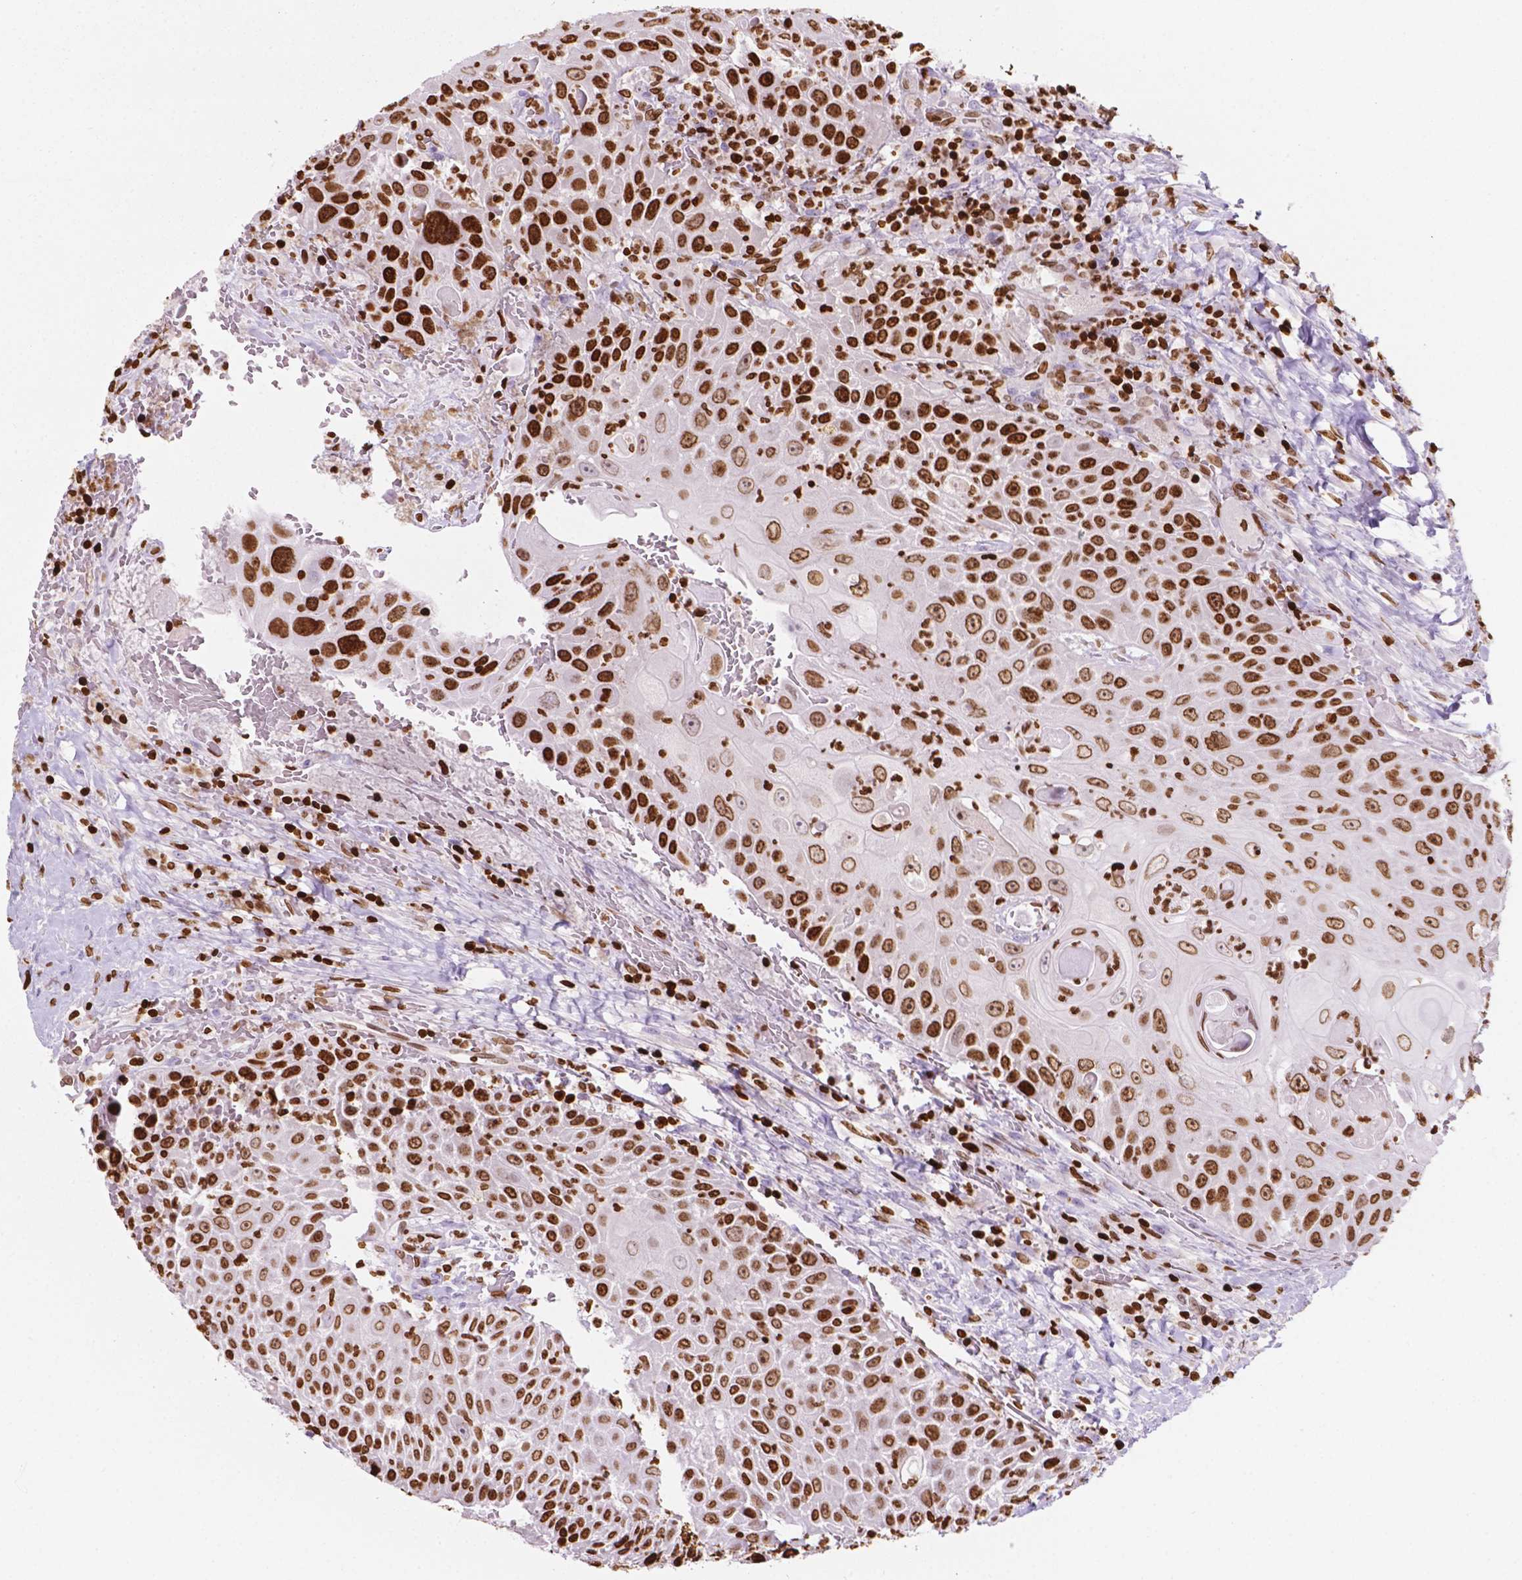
{"staining": {"intensity": "strong", "quantity": ">75%", "location": "nuclear"}, "tissue": "head and neck cancer", "cell_type": "Tumor cells", "image_type": "cancer", "snomed": [{"axis": "morphology", "description": "Squamous cell carcinoma, NOS"}, {"axis": "topography", "description": "Head-Neck"}], "caption": "Head and neck cancer stained with a protein marker shows strong staining in tumor cells.", "gene": "CBY3", "patient": {"sex": "male", "age": 69}}